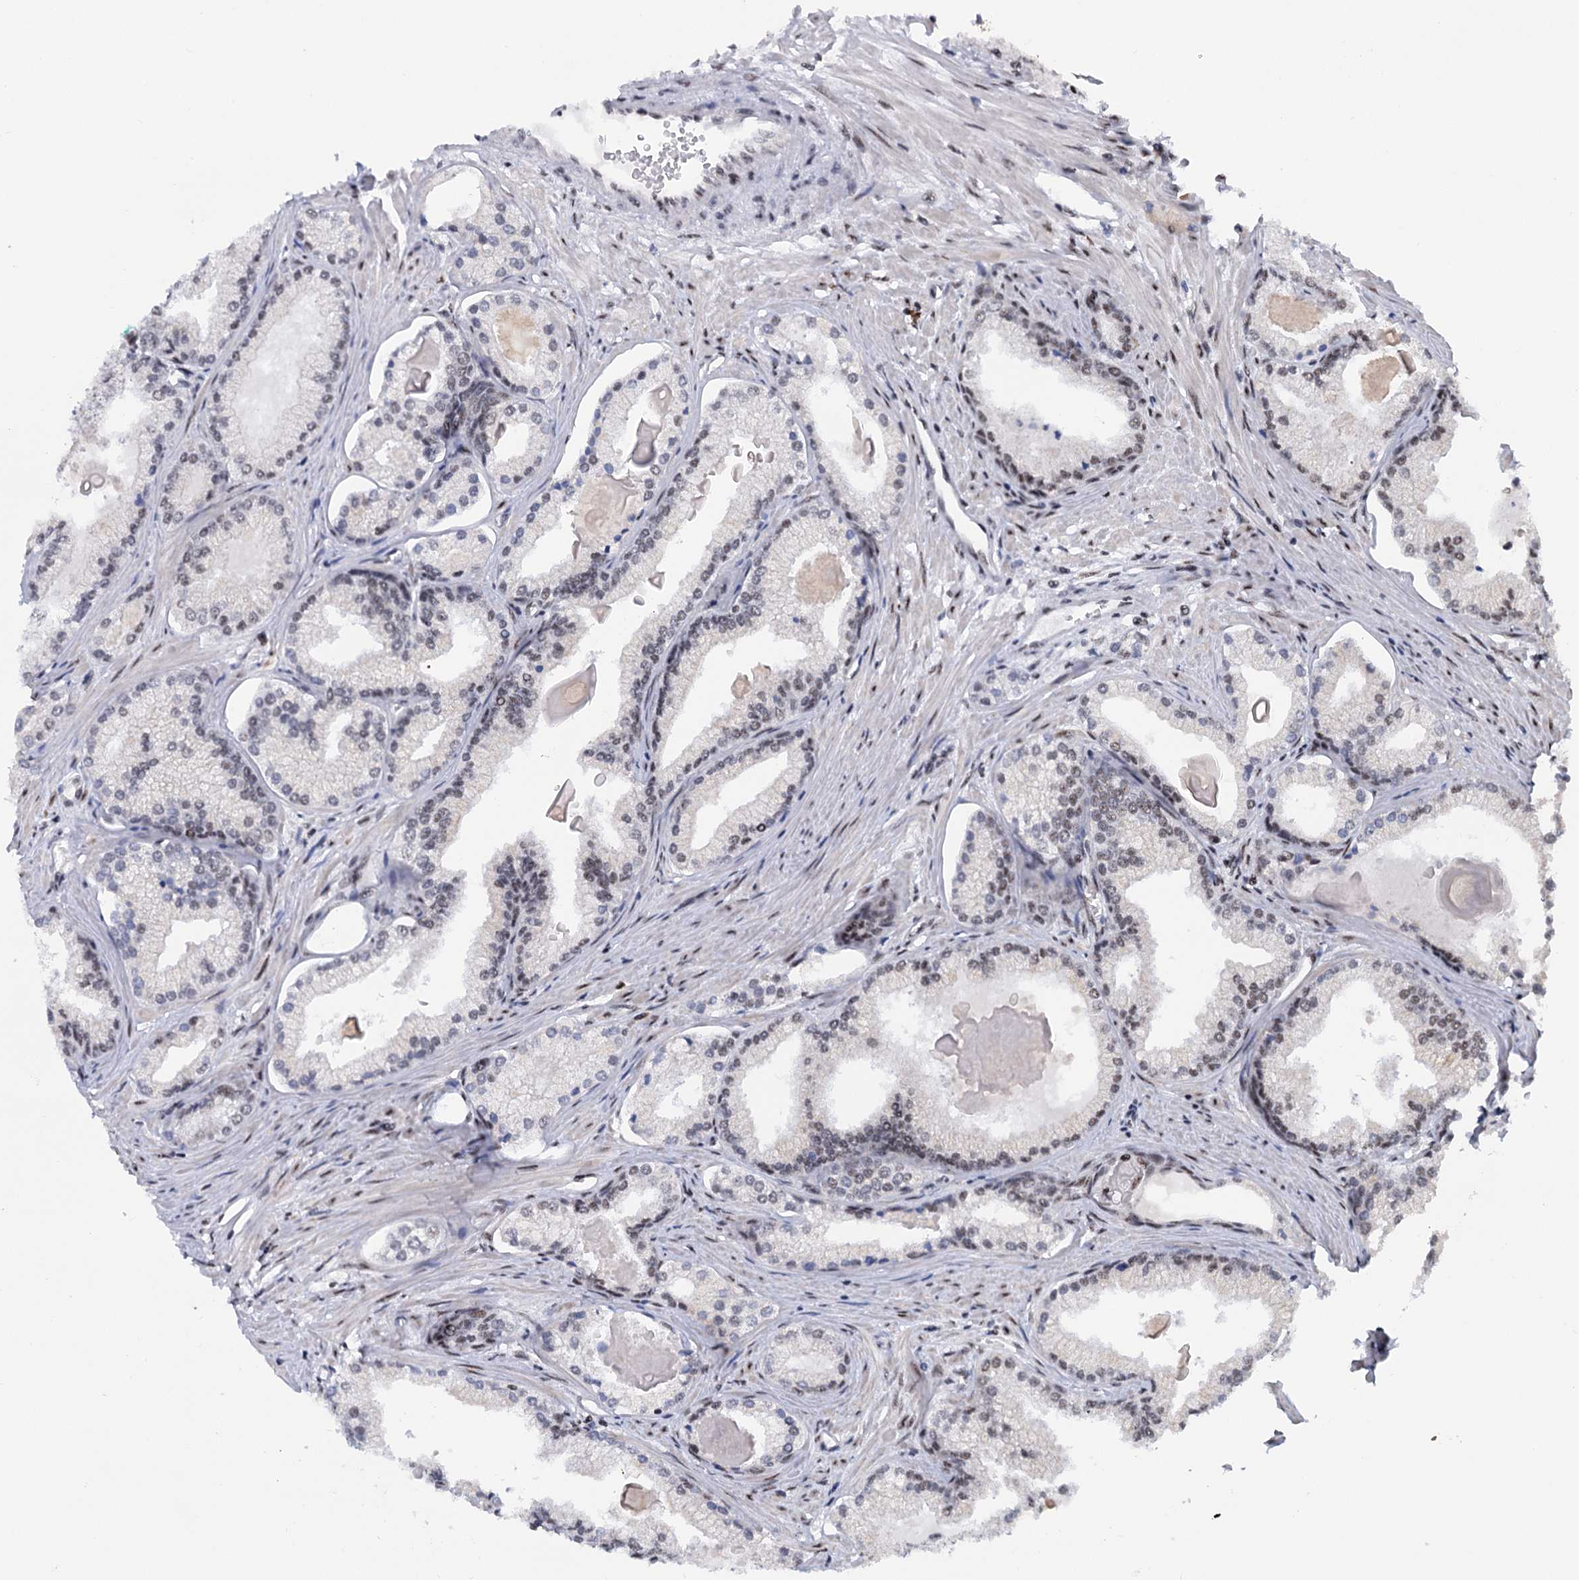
{"staining": {"intensity": "weak", "quantity": "25%-75%", "location": "nuclear"}, "tissue": "prostate cancer", "cell_type": "Tumor cells", "image_type": "cancer", "snomed": [{"axis": "morphology", "description": "Adenocarcinoma, High grade"}, {"axis": "topography", "description": "Prostate"}], "caption": "Prostate high-grade adenocarcinoma tissue demonstrates weak nuclear staining in approximately 25%-75% of tumor cells", "gene": "SREK1", "patient": {"sex": "male", "age": 68}}